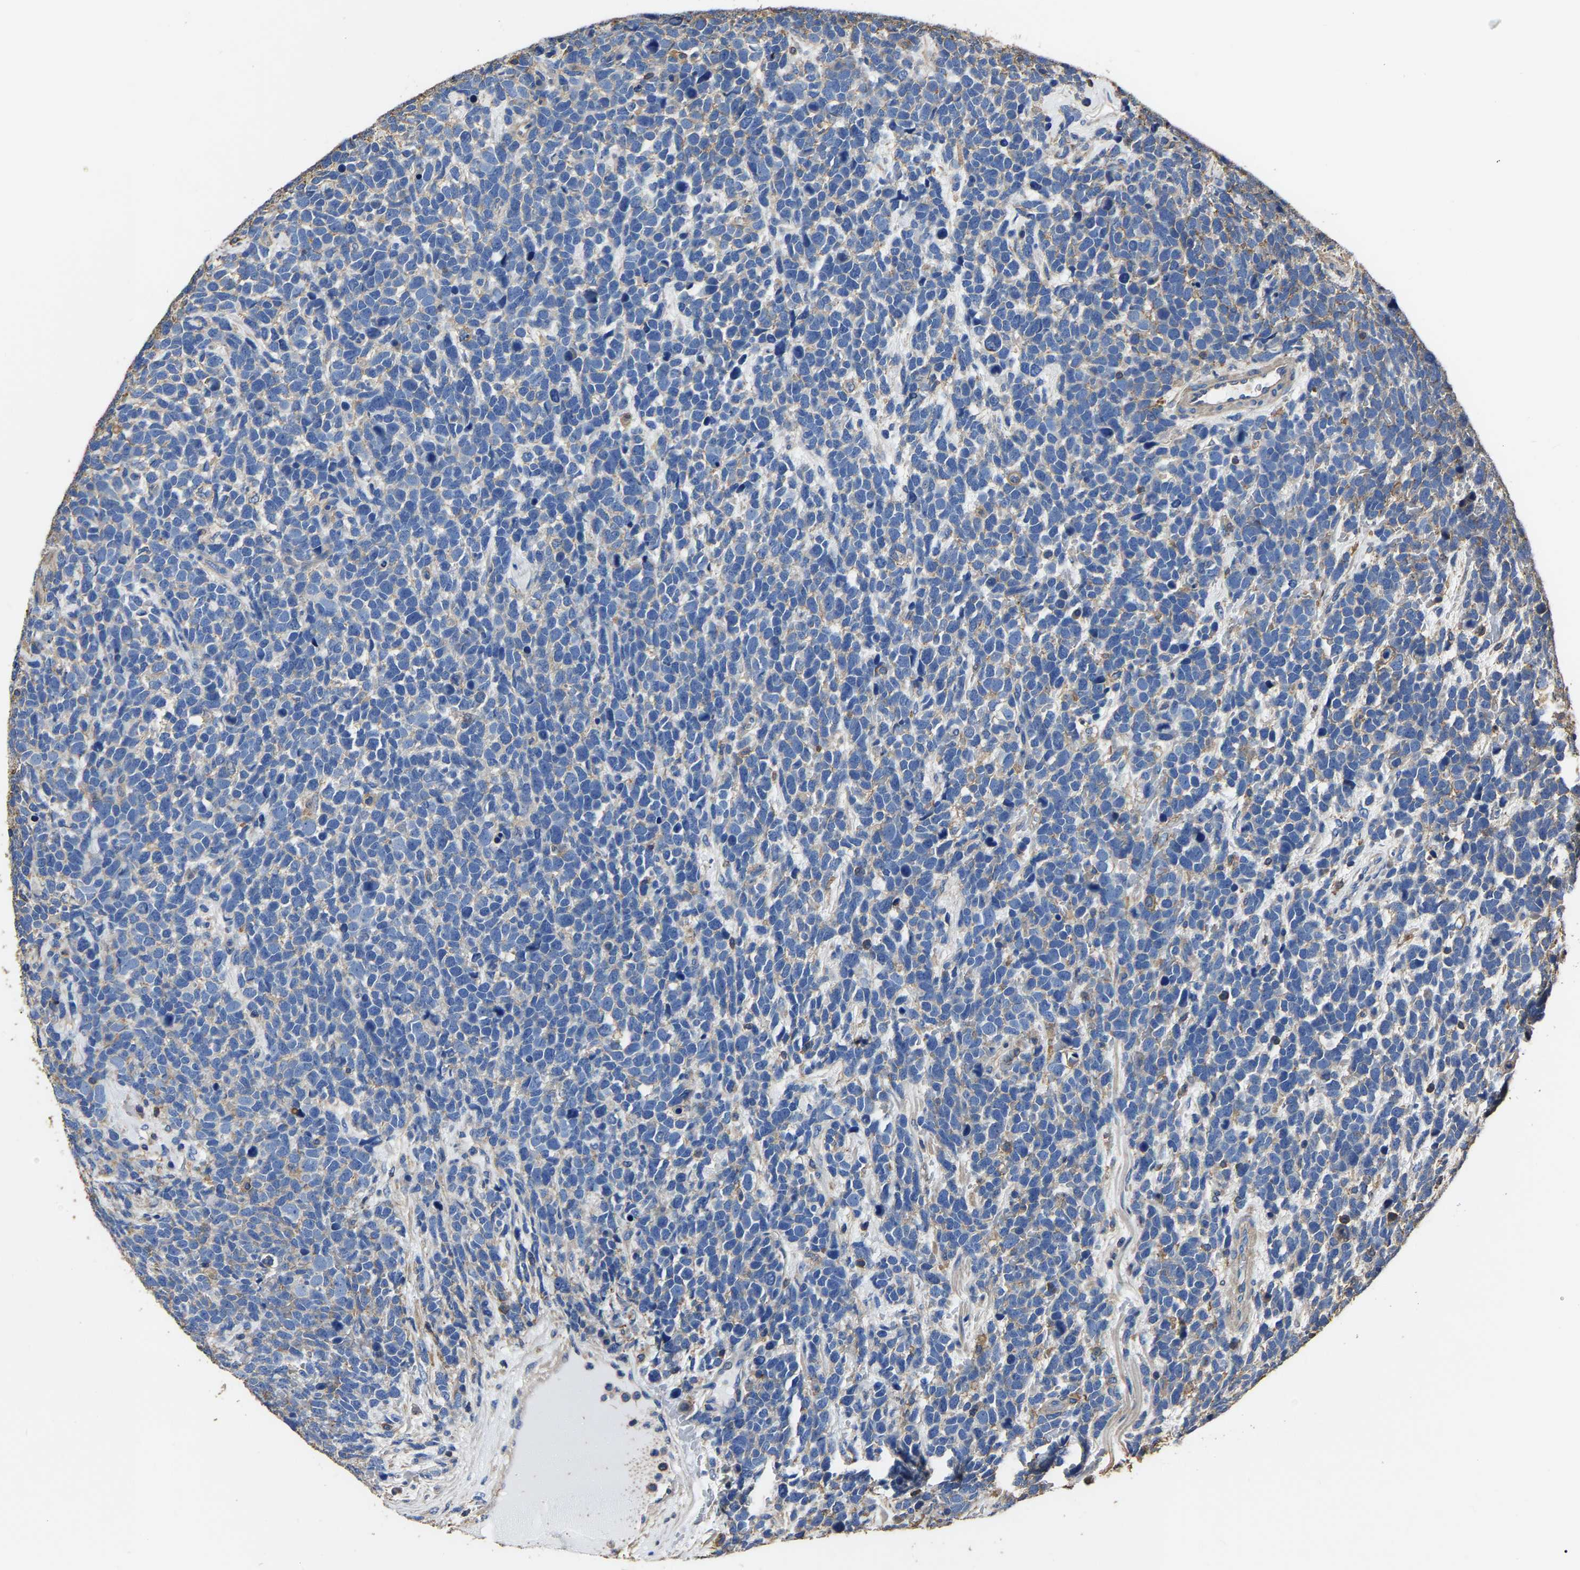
{"staining": {"intensity": "negative", "quantity": "none", "location": "none"}, "tissue": "urothelial cancer", "cell_type": "Tumor cells", "image_type": "cancer", "snomed": [{"axis": "morphology", "description": "Urothelial carcinoma, High grade"}, {"axis": "topography", "description": "Urinary bladder"}], "caption": "A micrograph of high-grade urothelial carcinoma stained for a protein displays no brown staining in tumor cells.", "gene": "ARMT1", "patient": {"sex": "female", "age": 82}}